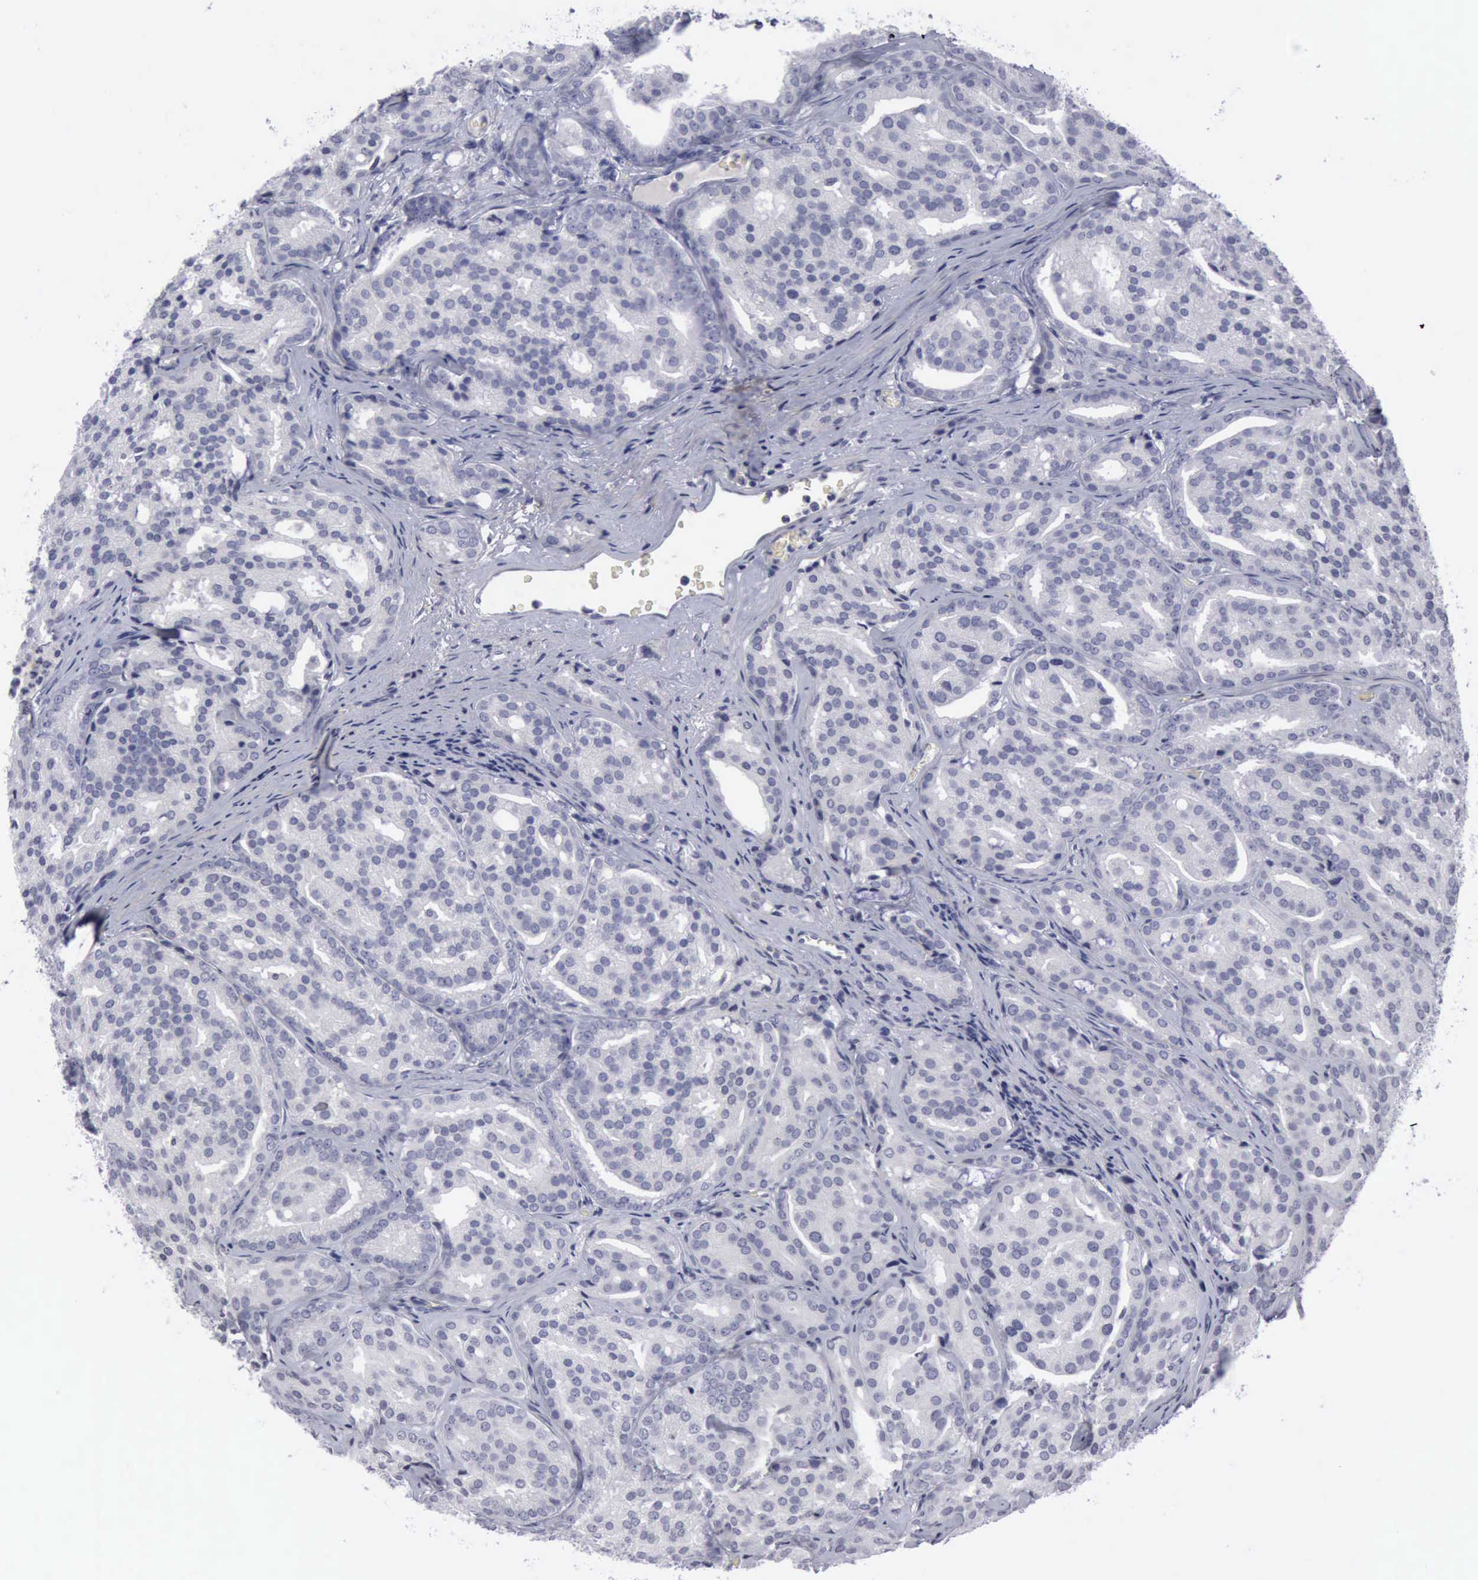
{"staining": {"intensity": "negative", "quantity": "none", "location": "none"}, "tissue": "prostate cancer", "cell_type": "Tumor cells", "image_type": "cancer", "snomed": [{"axis": "morphology", "description": "Adenocarcinoma, High grade"}, {"axis": "topography", "description": "Prostate"}], "caption": "Immunohistochemical staining of human prostate cancer (high-grade adenocarcinoma) displays no significant positivity in tumor cells.", "gene": "CDH2", "patient": {"sex": "male", "age": 64}}